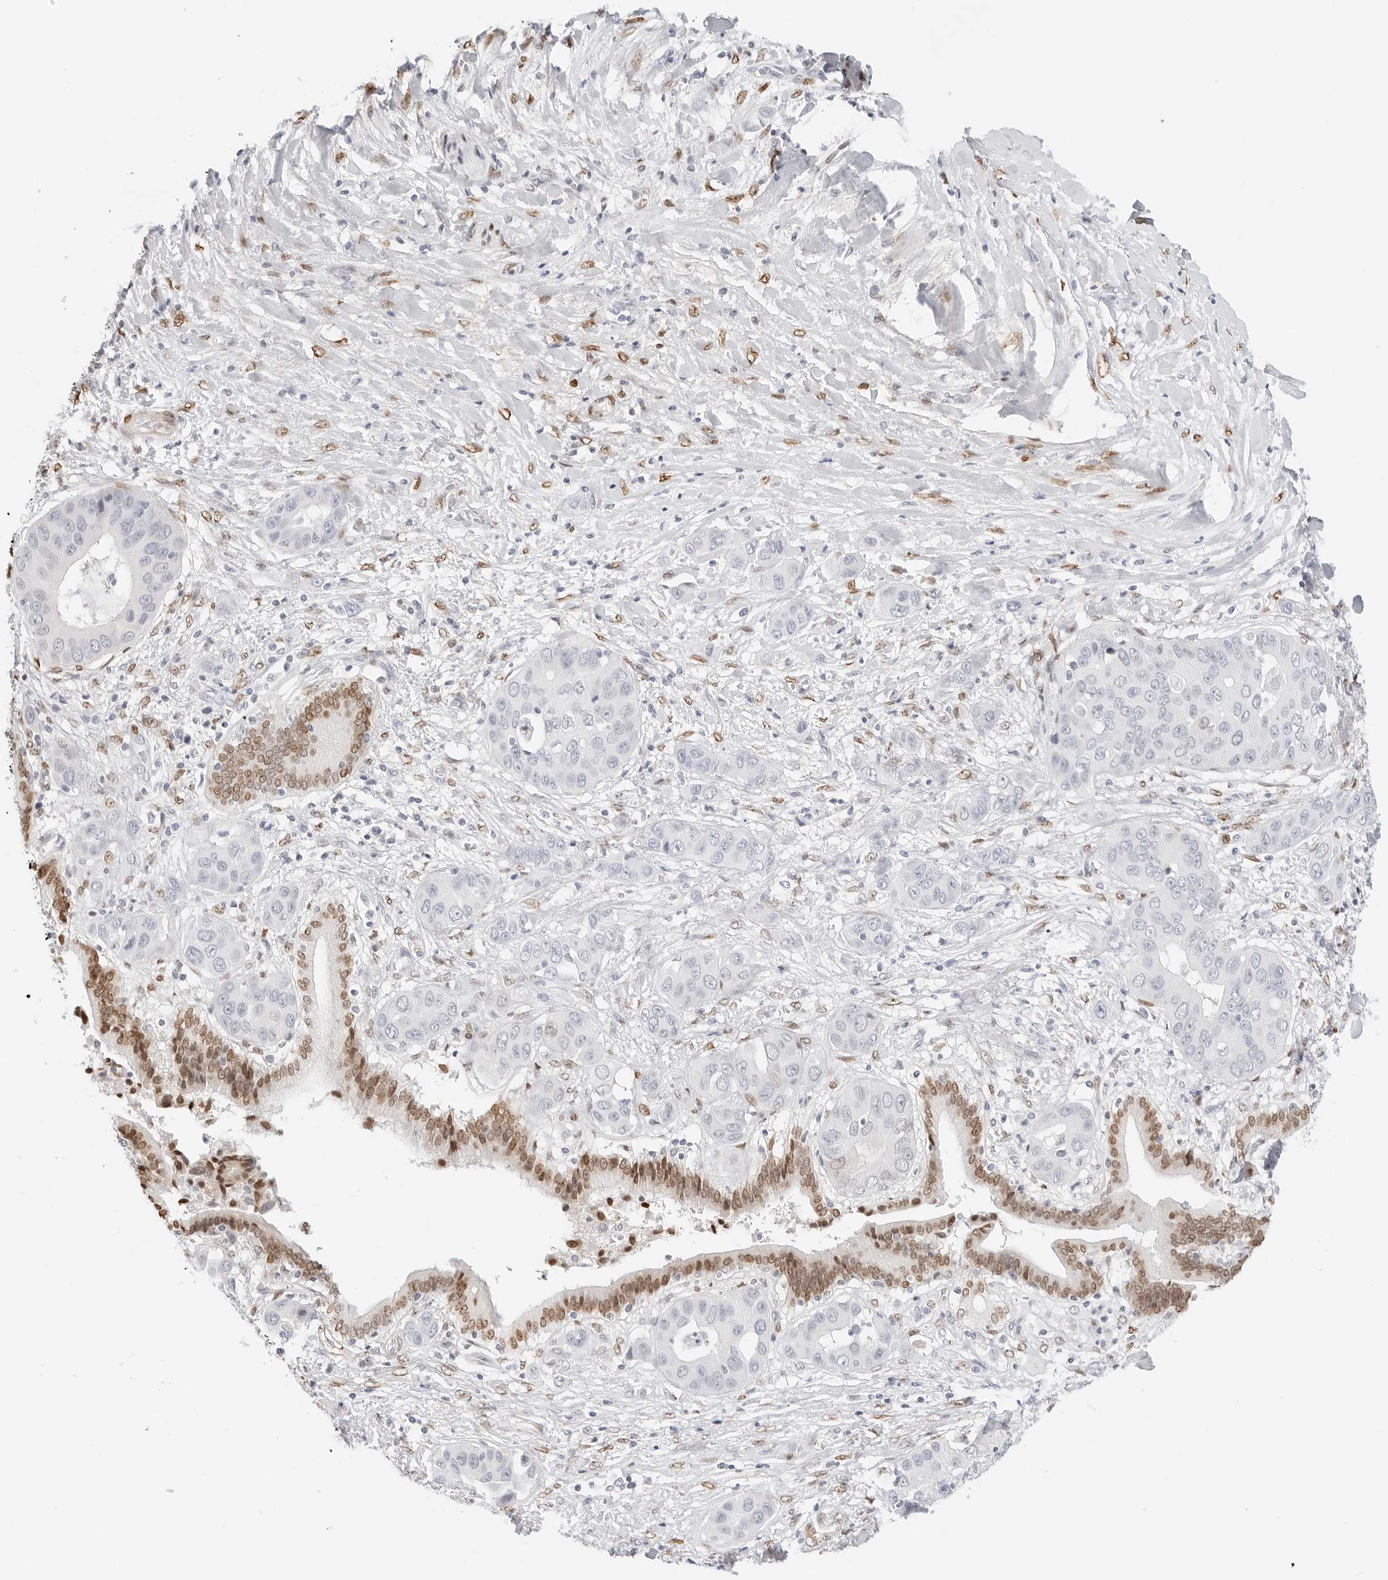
{"staining": {"intensity": "negative", "quantity": "none", "location": "none"}, "tissue": "liver cancer", "cell_type": "Tumor cells", "image_type": "cancer", "snomed": [{"axis": "morphology", "description": "Cholangiocarcinoma"}, {"axis": "topography", "description": "Liver"}], "caption": "Immunohistochemistry (IHC) histopathology image of neoplastic tissue: human liver cancer (cholangiocarcinoma) stained with DAB (3,3'-diaminobenzidine) displays no significant protein staining in tumor cells. Nuclei are stained in blue.", "gene": "SPIDR", "patient": {"sex": "female", "age": 52}}